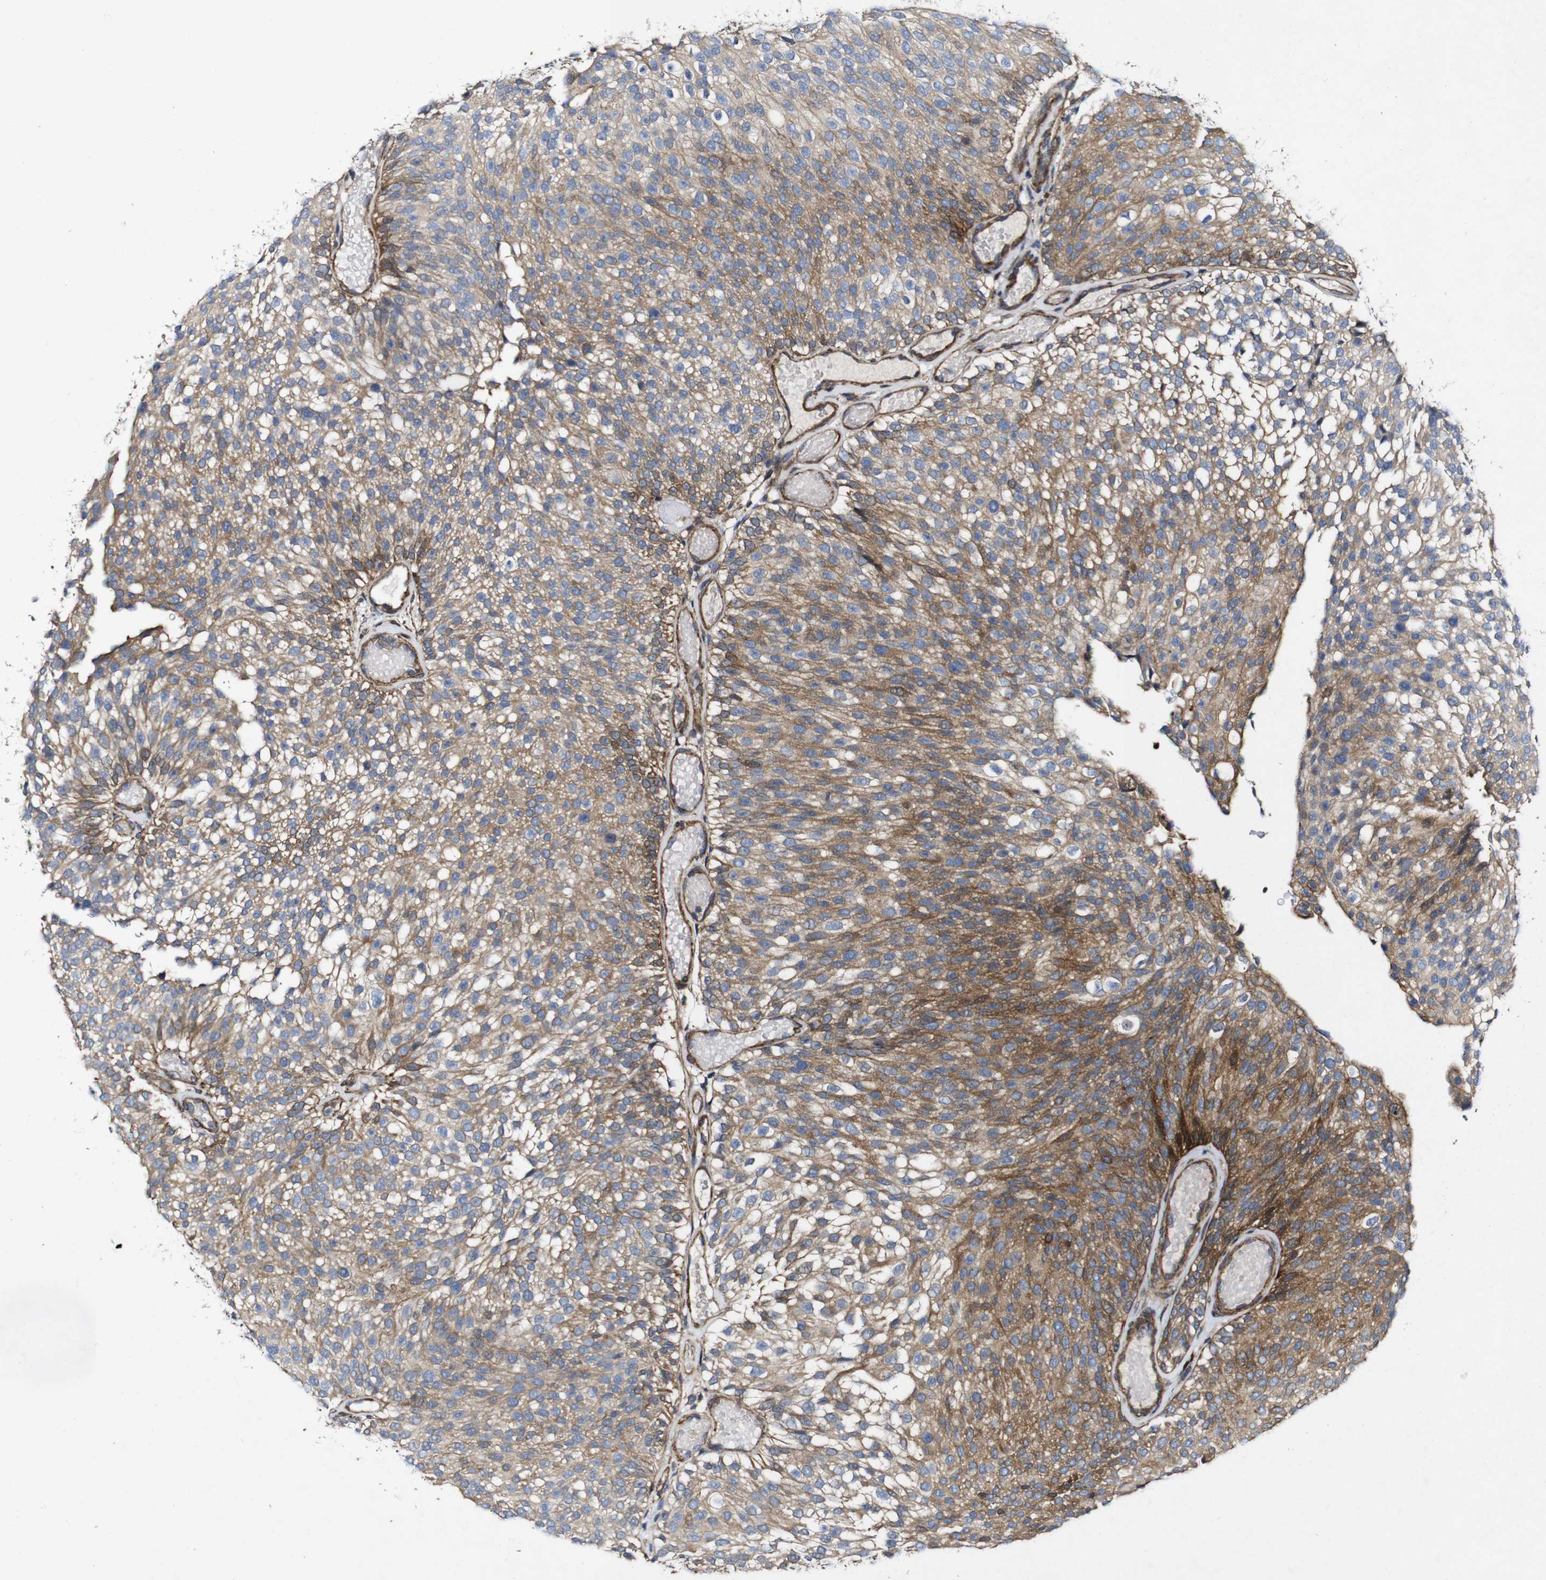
{"staining": {"intensity": "moderate", "quantity": ">75%", "location": "cytoplasmic/membranous"}, "tissue": "urothelial cancer", "cell_type": "Tumor cells", "image_type": "cancer", "snomed": [{"axis": "morphology", "description": "Urothelial carcinoma, Low grade"}, {"axis": "topography", "description": "Urinary bladder"}], "caption": "Urothelial carcinoma (low-grade) stained with IHC shows moderate cytoplasmic/membranous positivity in approximately >75% of tumor cells.", "gene": "GSDME", "patient": {"sex": "male", "age": 78}}